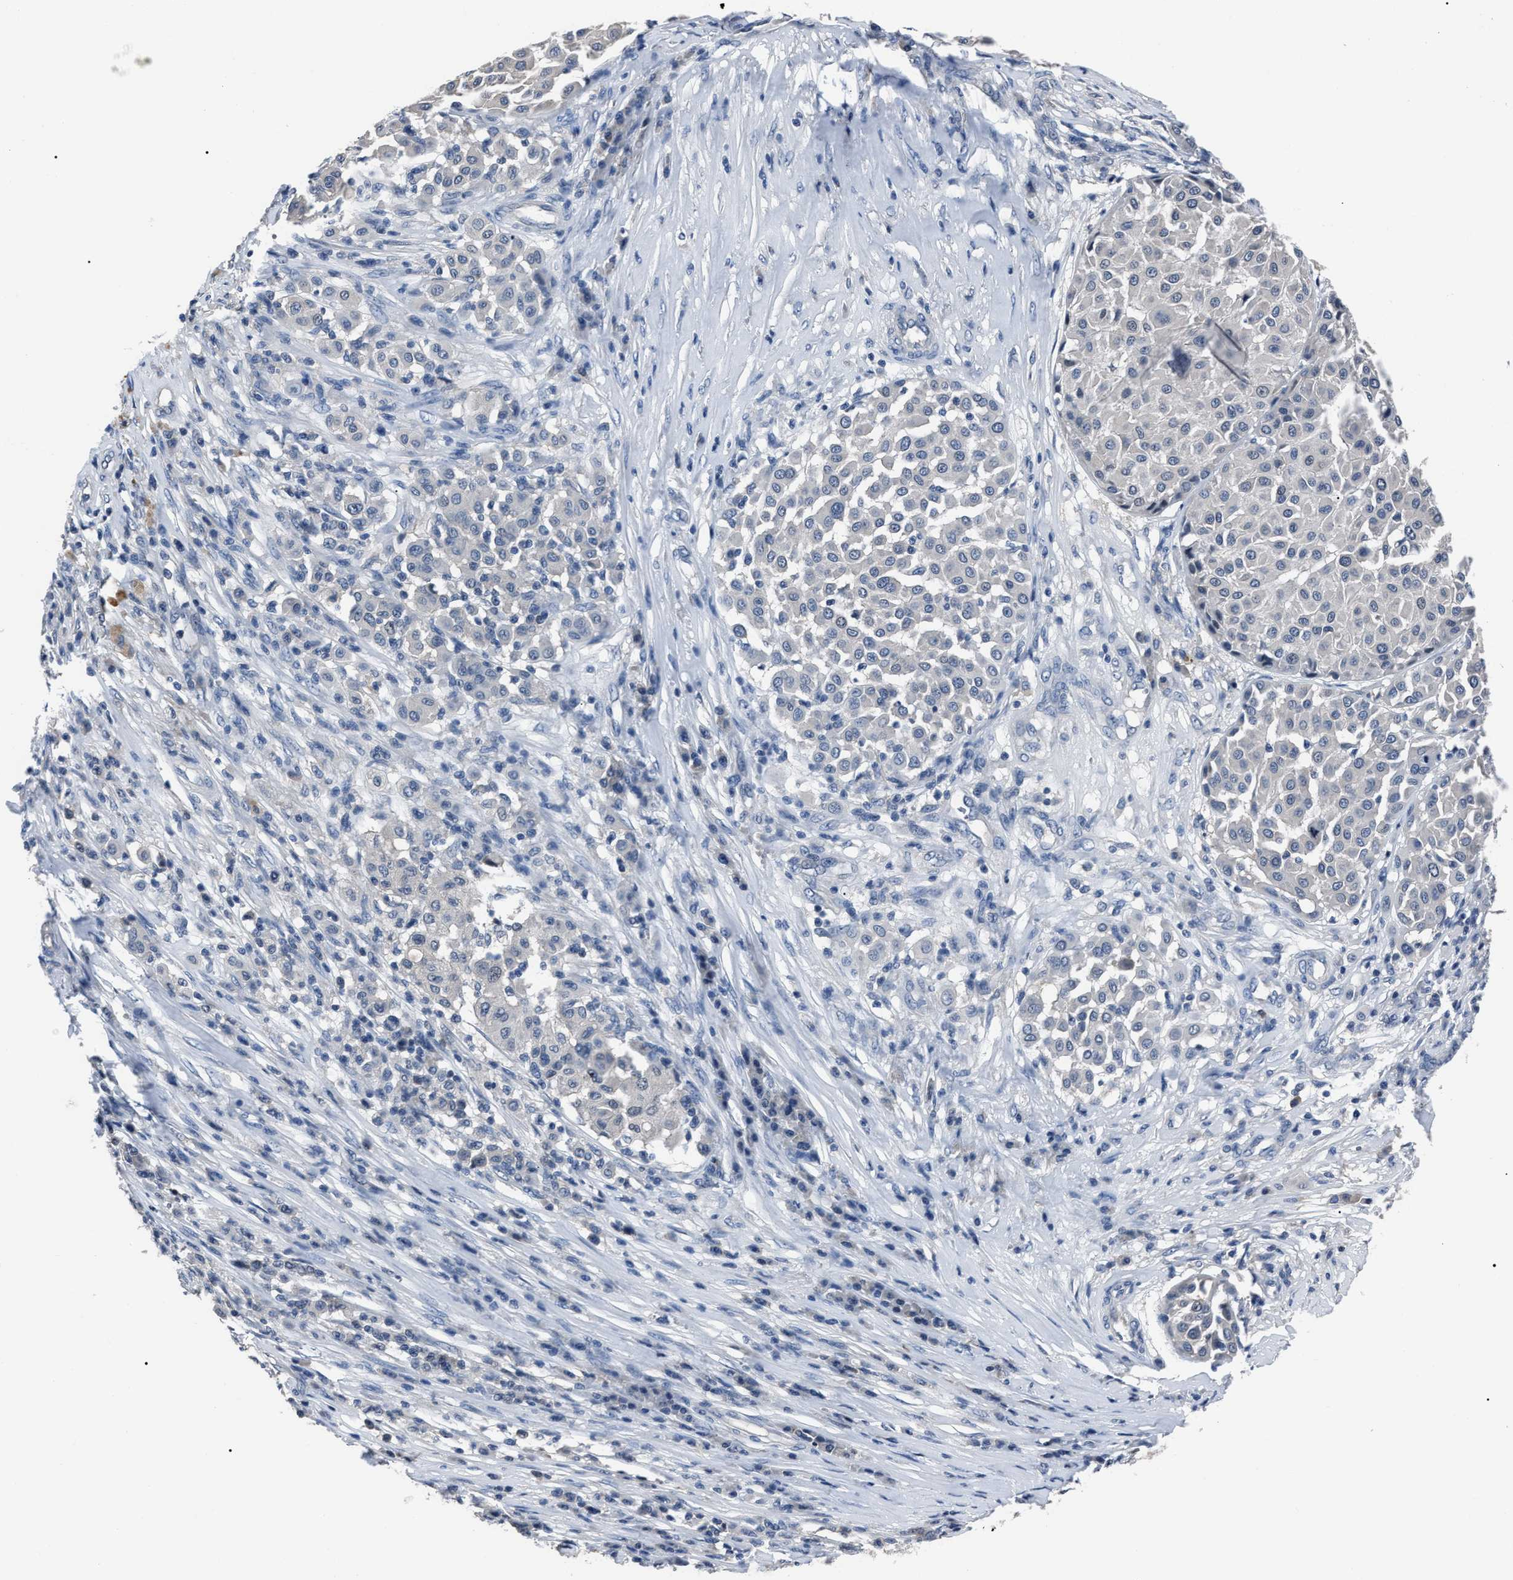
{"staining": {"intensity": "negative", "quantity": "none", "location": "none"}, "tissue": "melanoma", "cell_type": "Tumor cells", "image_type": "cancer", "snomed": [{"axis": "morphology", "description": "Malignant melanoma, Metastatic site"}, {"axis": "topography", "description": "Soft tissue"}], "caption": "Tumor cells show no significant staining in malignant melanoma (metastatic site).", "gene": "LRWD1", "patient": {"sex": "male", "age": 41}}